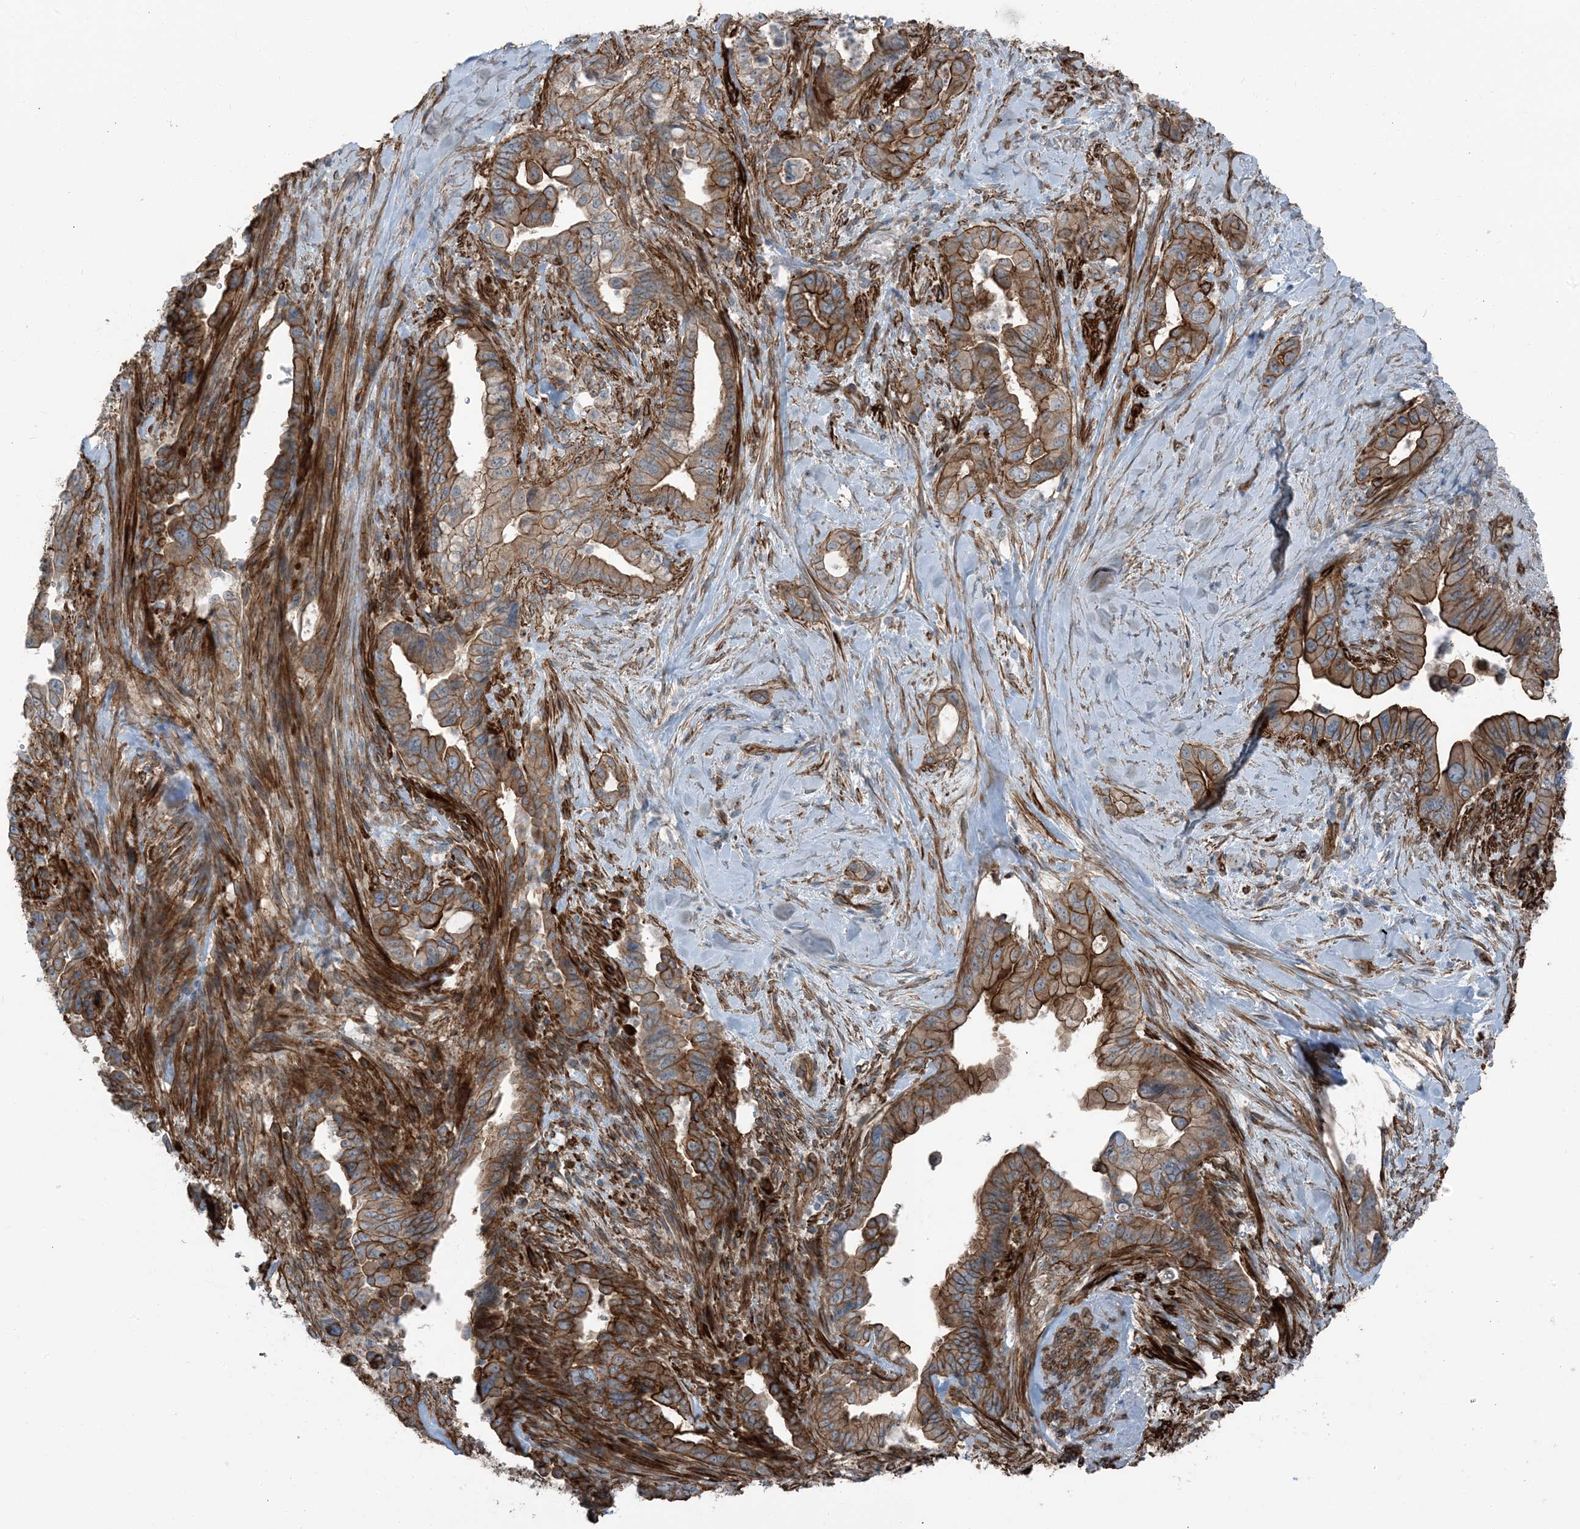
{"staining": {"intensity": "strong", "quantity": ">75%", "location": "cytoplasmic/membranous"}, "tissue": "pancreatic cancer", "cell_type": "Tumor cells", "image_type": "cancer", "snomed": [{"axis": "morphology", "description": "Adenocarcinoma, NOS"}, {"axis": "topography", "description": "Pancreas"}], "caption": "Tumor cells reveal high levels of strong cytoplasmic/membranous staining in approximately >75% of cells in human pancreatic cancer (adenocarcinoma).", "gene": "ZFP90", "patient": {"sex": "male", "age": 70}}